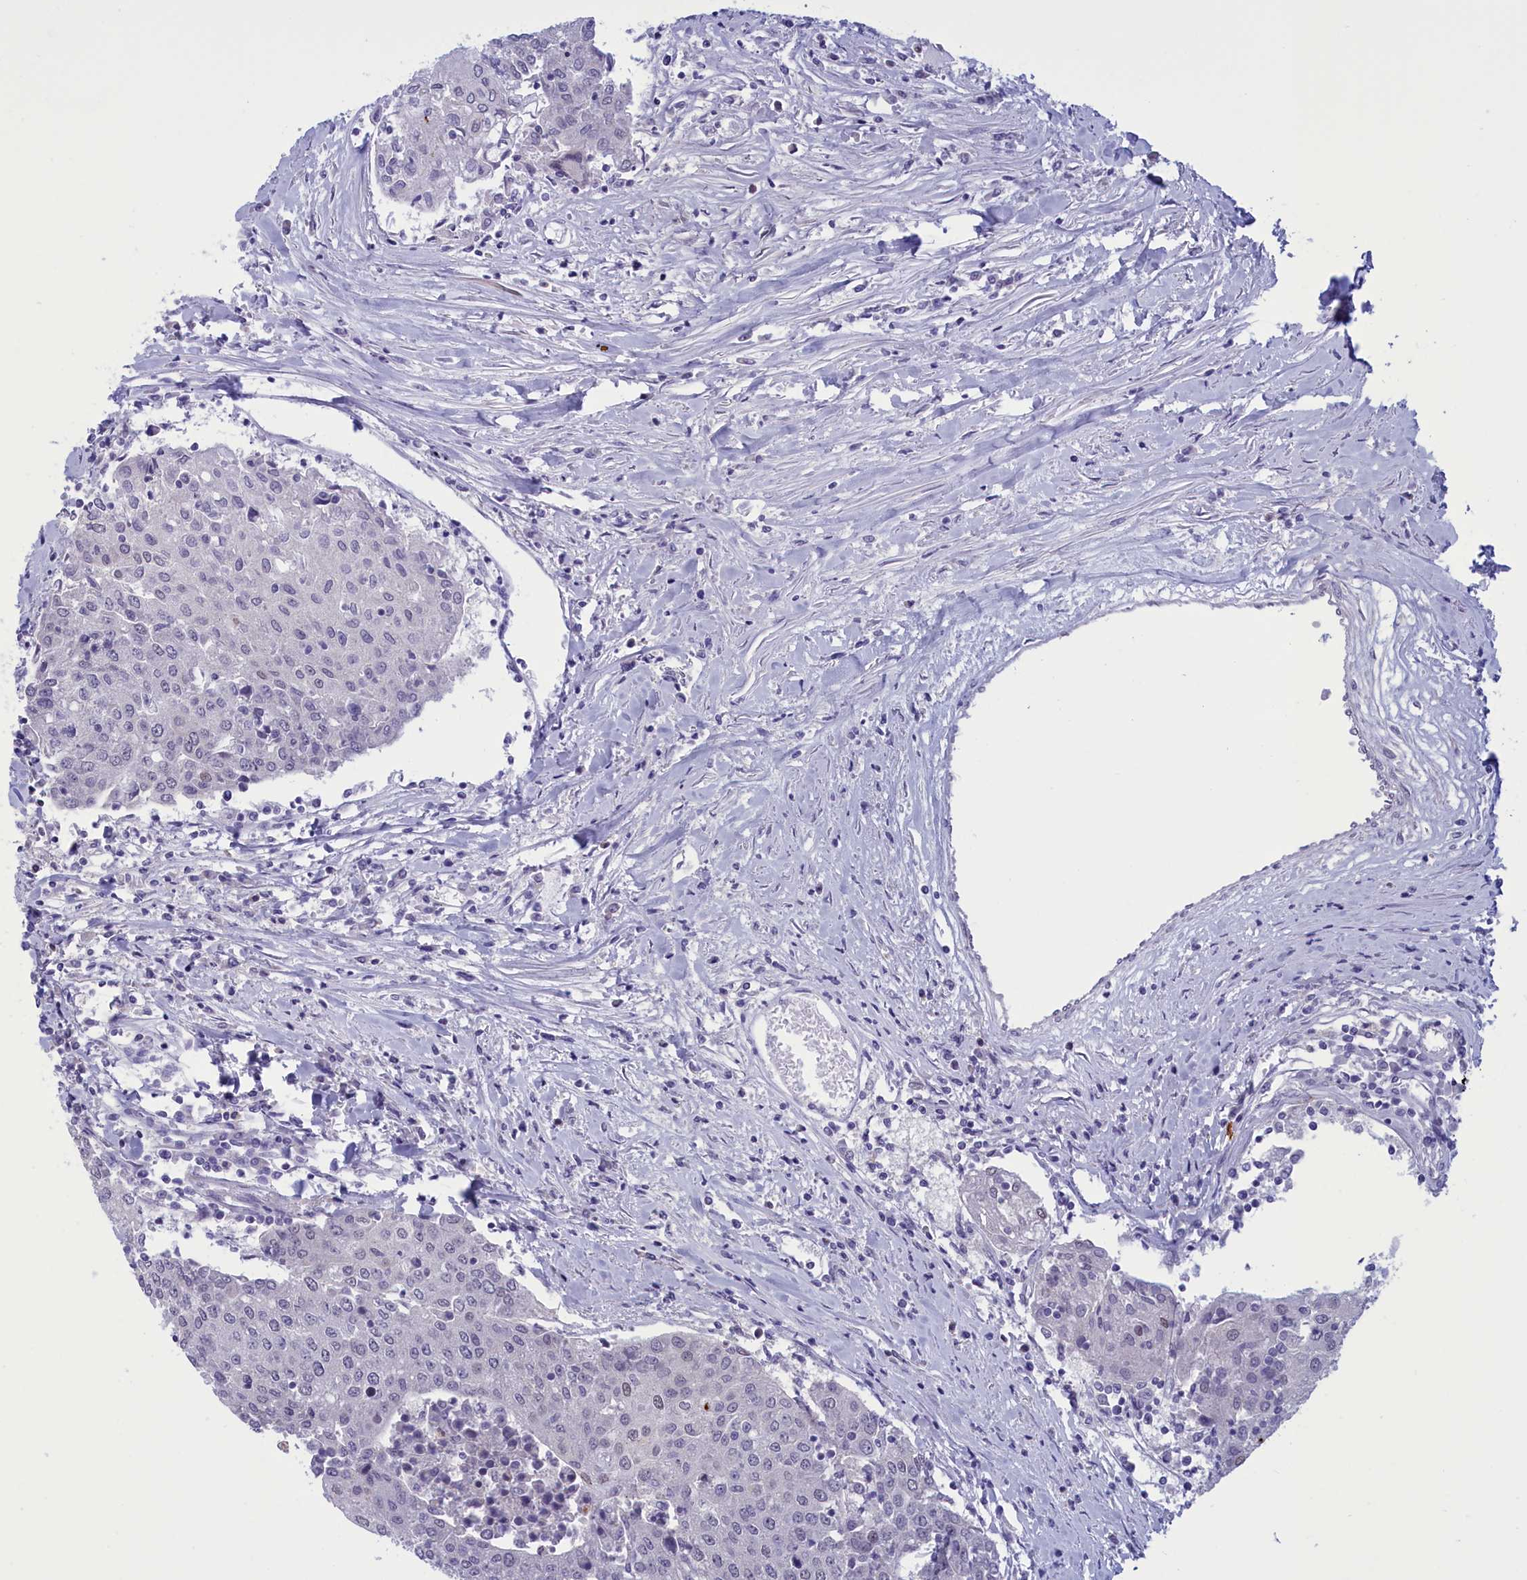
{"staining": {"intensity": "negative", "quantity": "none", "location": "none"}, "tissue": "urothelial cancer", "cell_type": "Tumor cells", "image_type": "cancer", "snomed": [{"axis": "morphology", "description": "Urothelial carcinoma, High grade"}, {"axis": "topography", "description": "Urinary bladder"}], "caption": "Urothelial cancer stained for a protein using immunohistochemistry displays no expression tumor cells.", "gene": "ELOA2", "patient": {"sex": "female", "age": 85}}